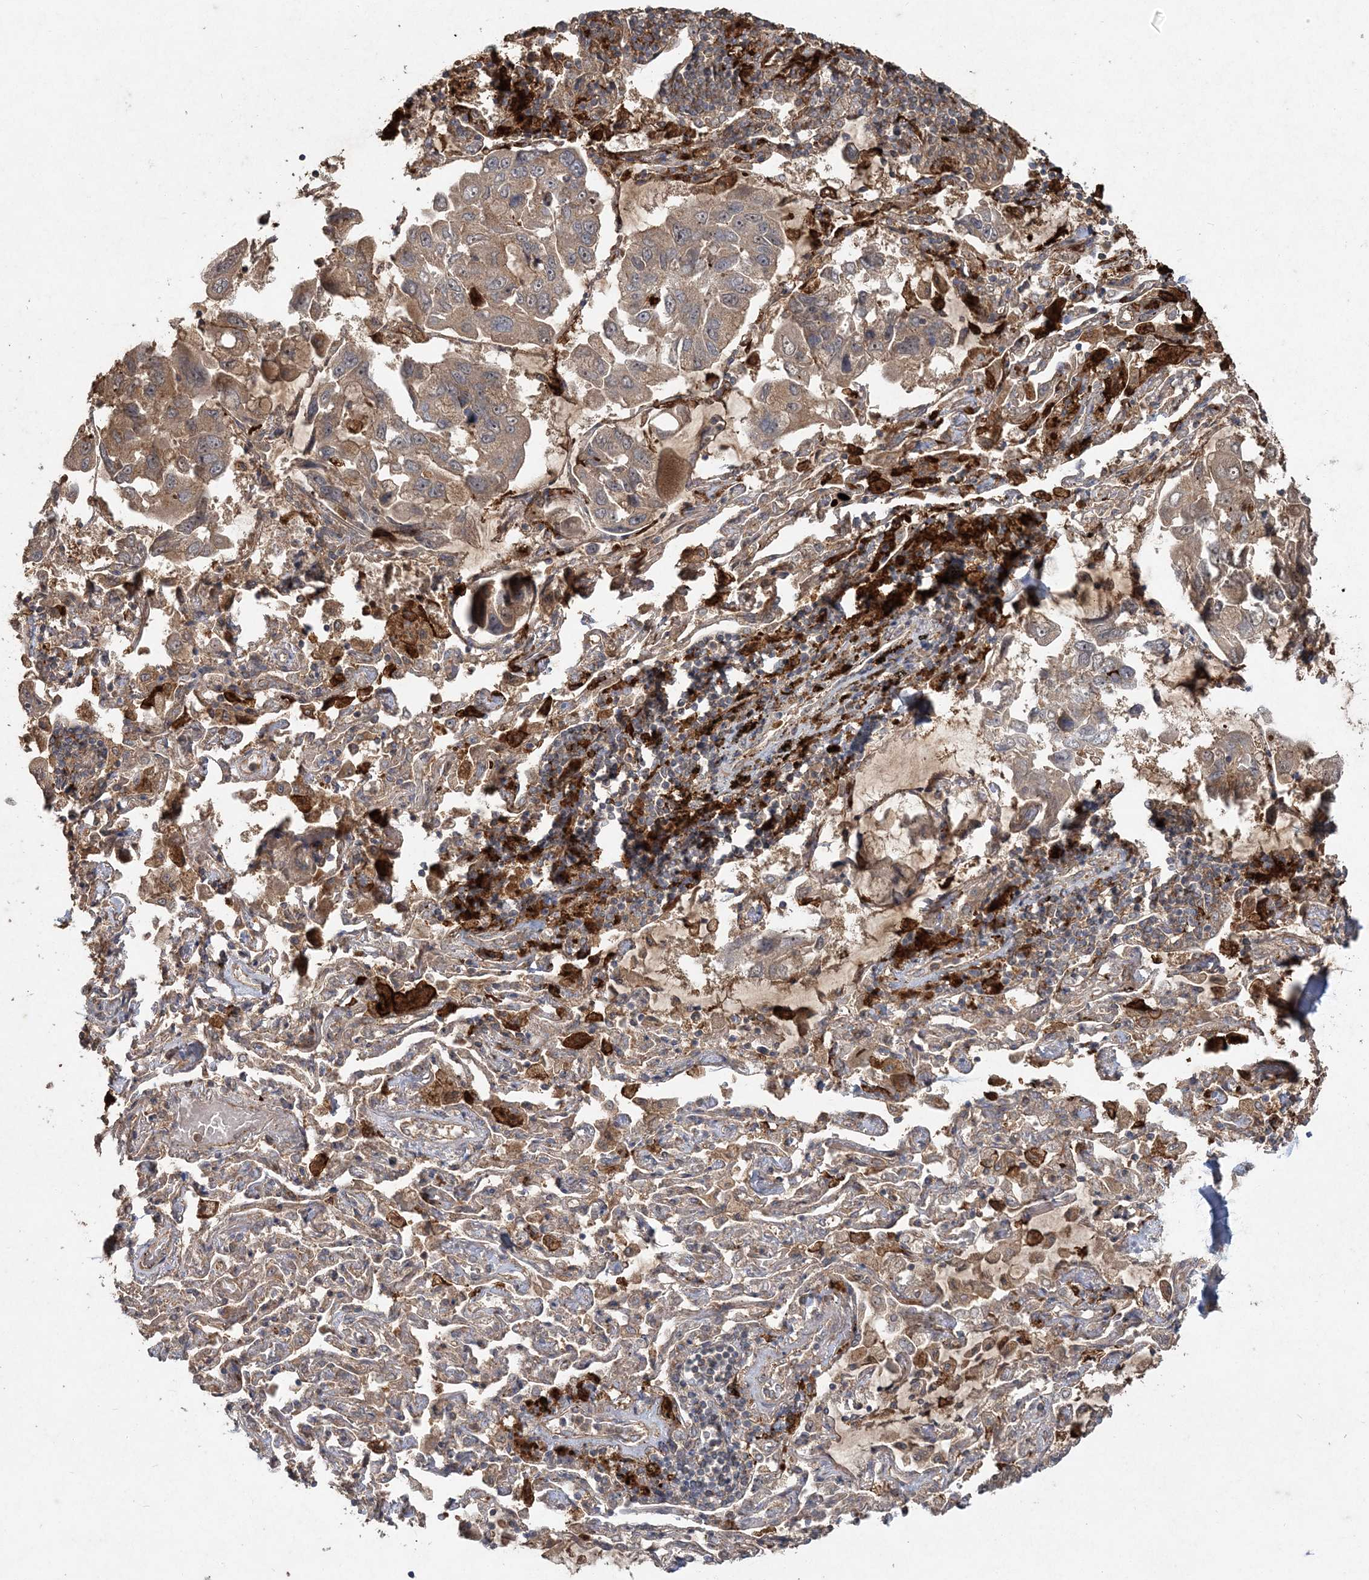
{"staining": {"intensity": "moderate", "quantity": ">75%", "location": "cytoplasmic/membranous"}, "tissue": "lung cancer", "cell_type": "Tumor cells", "image_type": "cancer", "snomed": [{"axis": "morphology", "description": "Adenocarcinoma, NOS"}, {"axis": "topography", "description": "Lung"}], "caption": "Human lung cancer (adenocarcinoma) stained with a brown dye exhibits moderate cytoplasmic/membranous positive positivity in about >75% of tumor cells.", "gene": "SPRY1", "patient": {"sex": "male", "age": 64}}